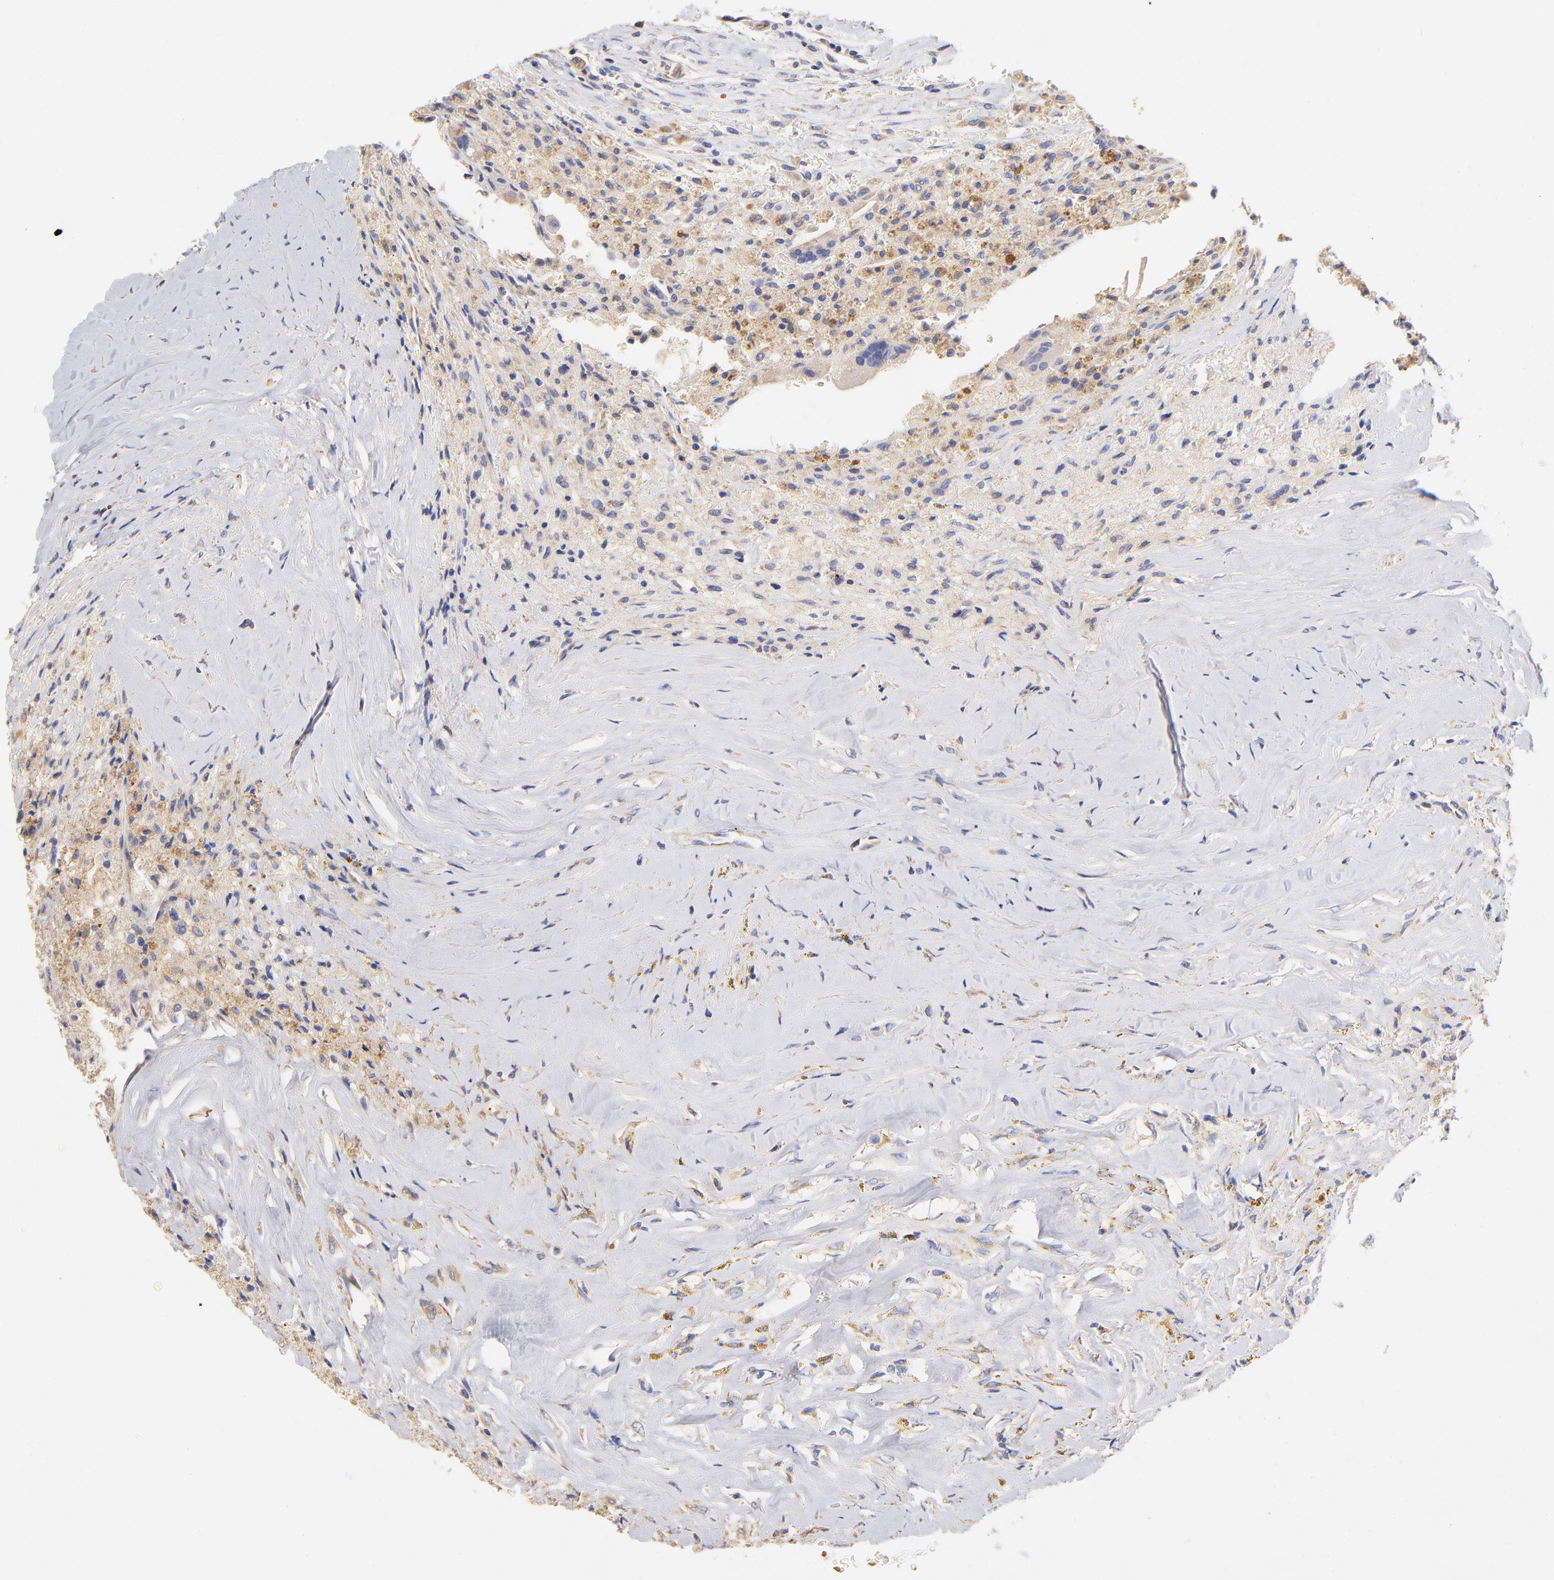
{"staining": {"intensity": "moderate", "quantity": ">75%", "location": "cytoplasmic/membranous"}, "tissue": "thyroid cancer", "cell_type": "Tumor cells", "image_type": "cancer", "snomed": [{"axis": "morphology", "description": "Papillary adenocarcinoma, NOS"}, {"axis": "topography", "description": "Thyroid gland"}], "caption": "Immunohistochemistry of human thyroid cancer reveals medium levels of moderate cytoplasmic/membranous staining in about >75% of tumor cells.", "gene": "HS3ST1", "patient": {"sex": "male", "age": 87}}